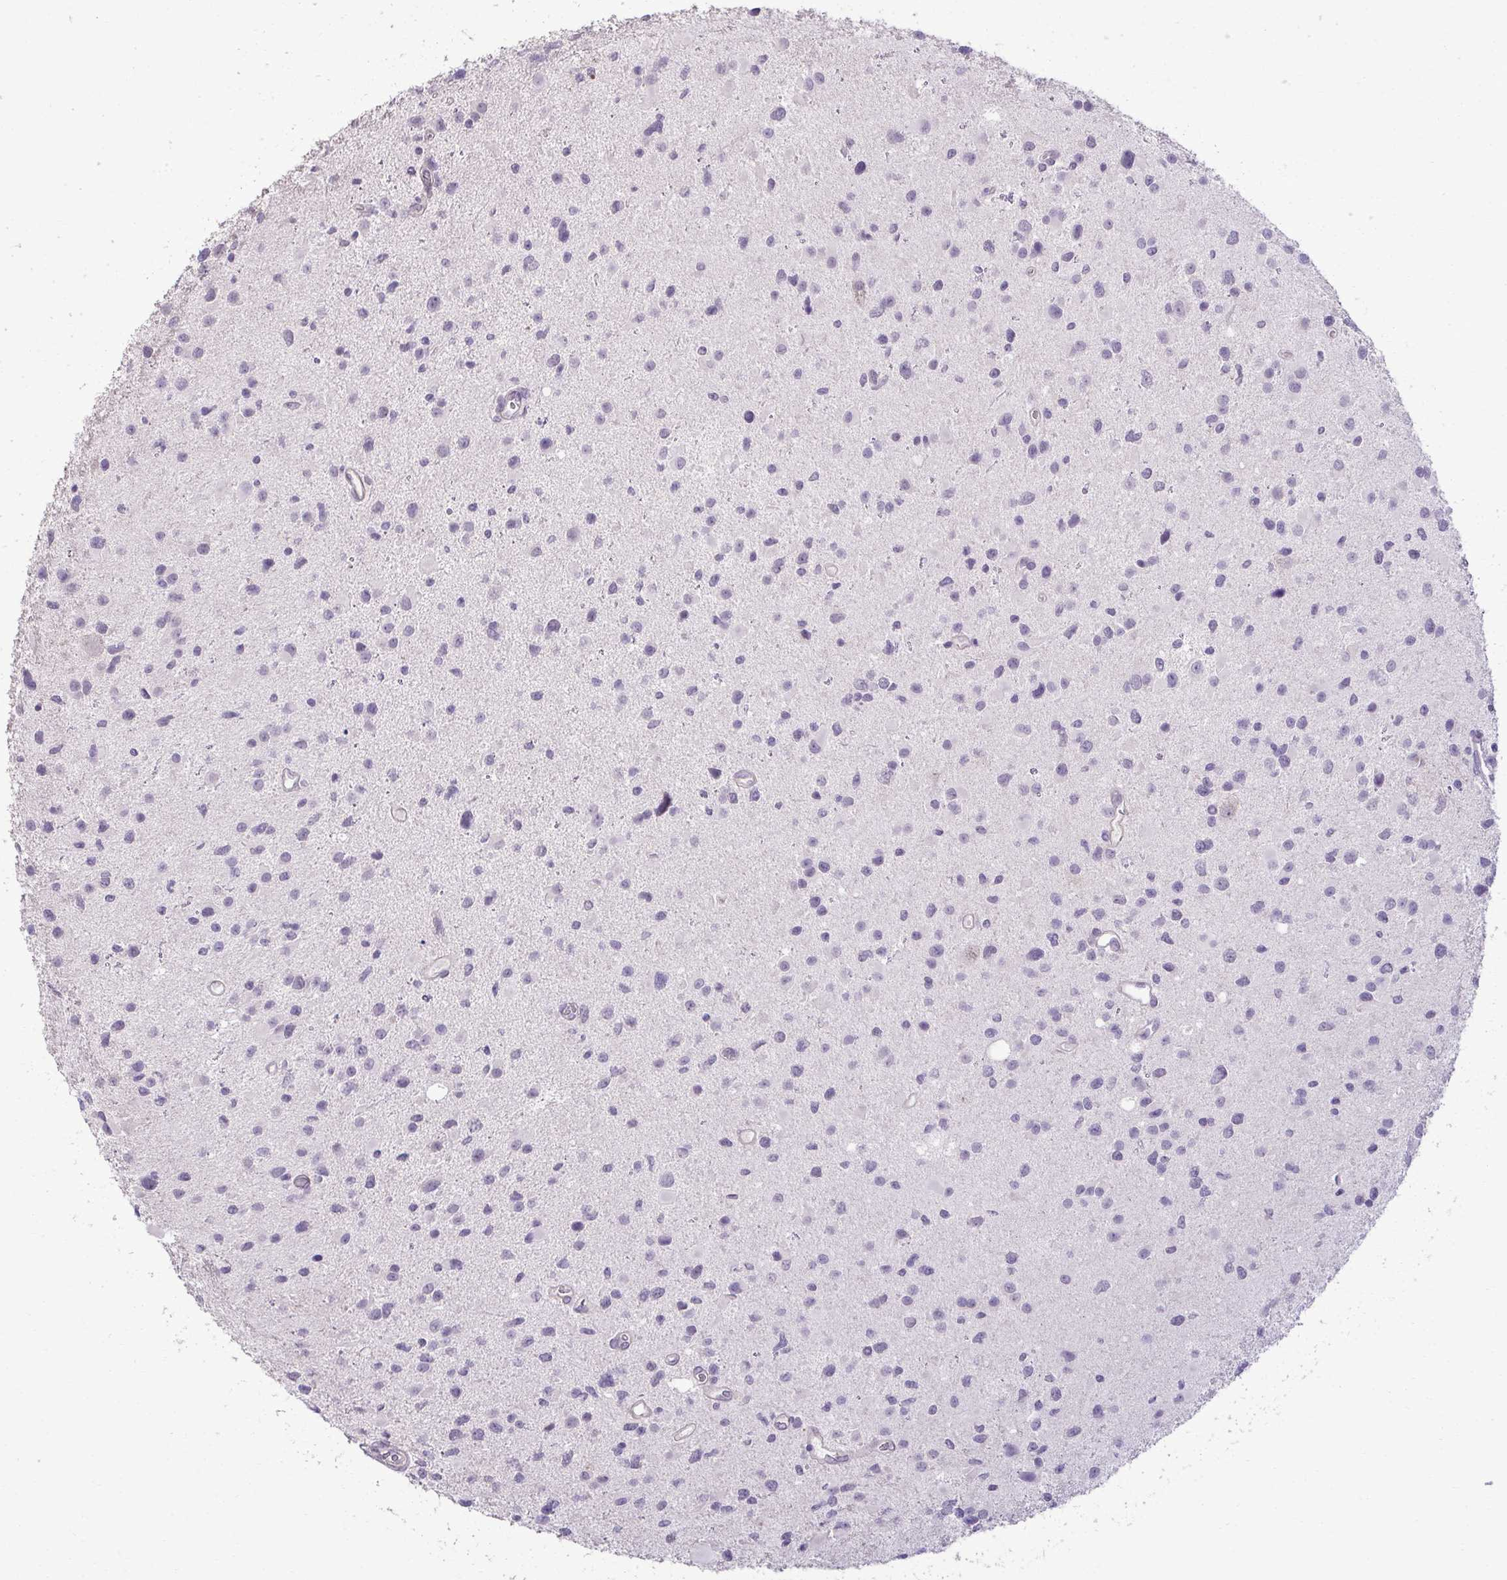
{"staining": {"intensity": "negative", "quantity": "none", "location": "none"}, "tissue": "glioma", "cell_type": "Tumor cells", "image_type": "cancer", "snomed": [{"axis": "morphology", "description": "Glioma, malignant, Low grade"}, {"axis": "topography", "description": "Brain"}], "caption": "Photomicrograph shows no significant protein positivity in tumor cells of malignant glioma (low-grade).", "gene": "SLC30A3", "patient": {"sex": "female", "age": 32}}